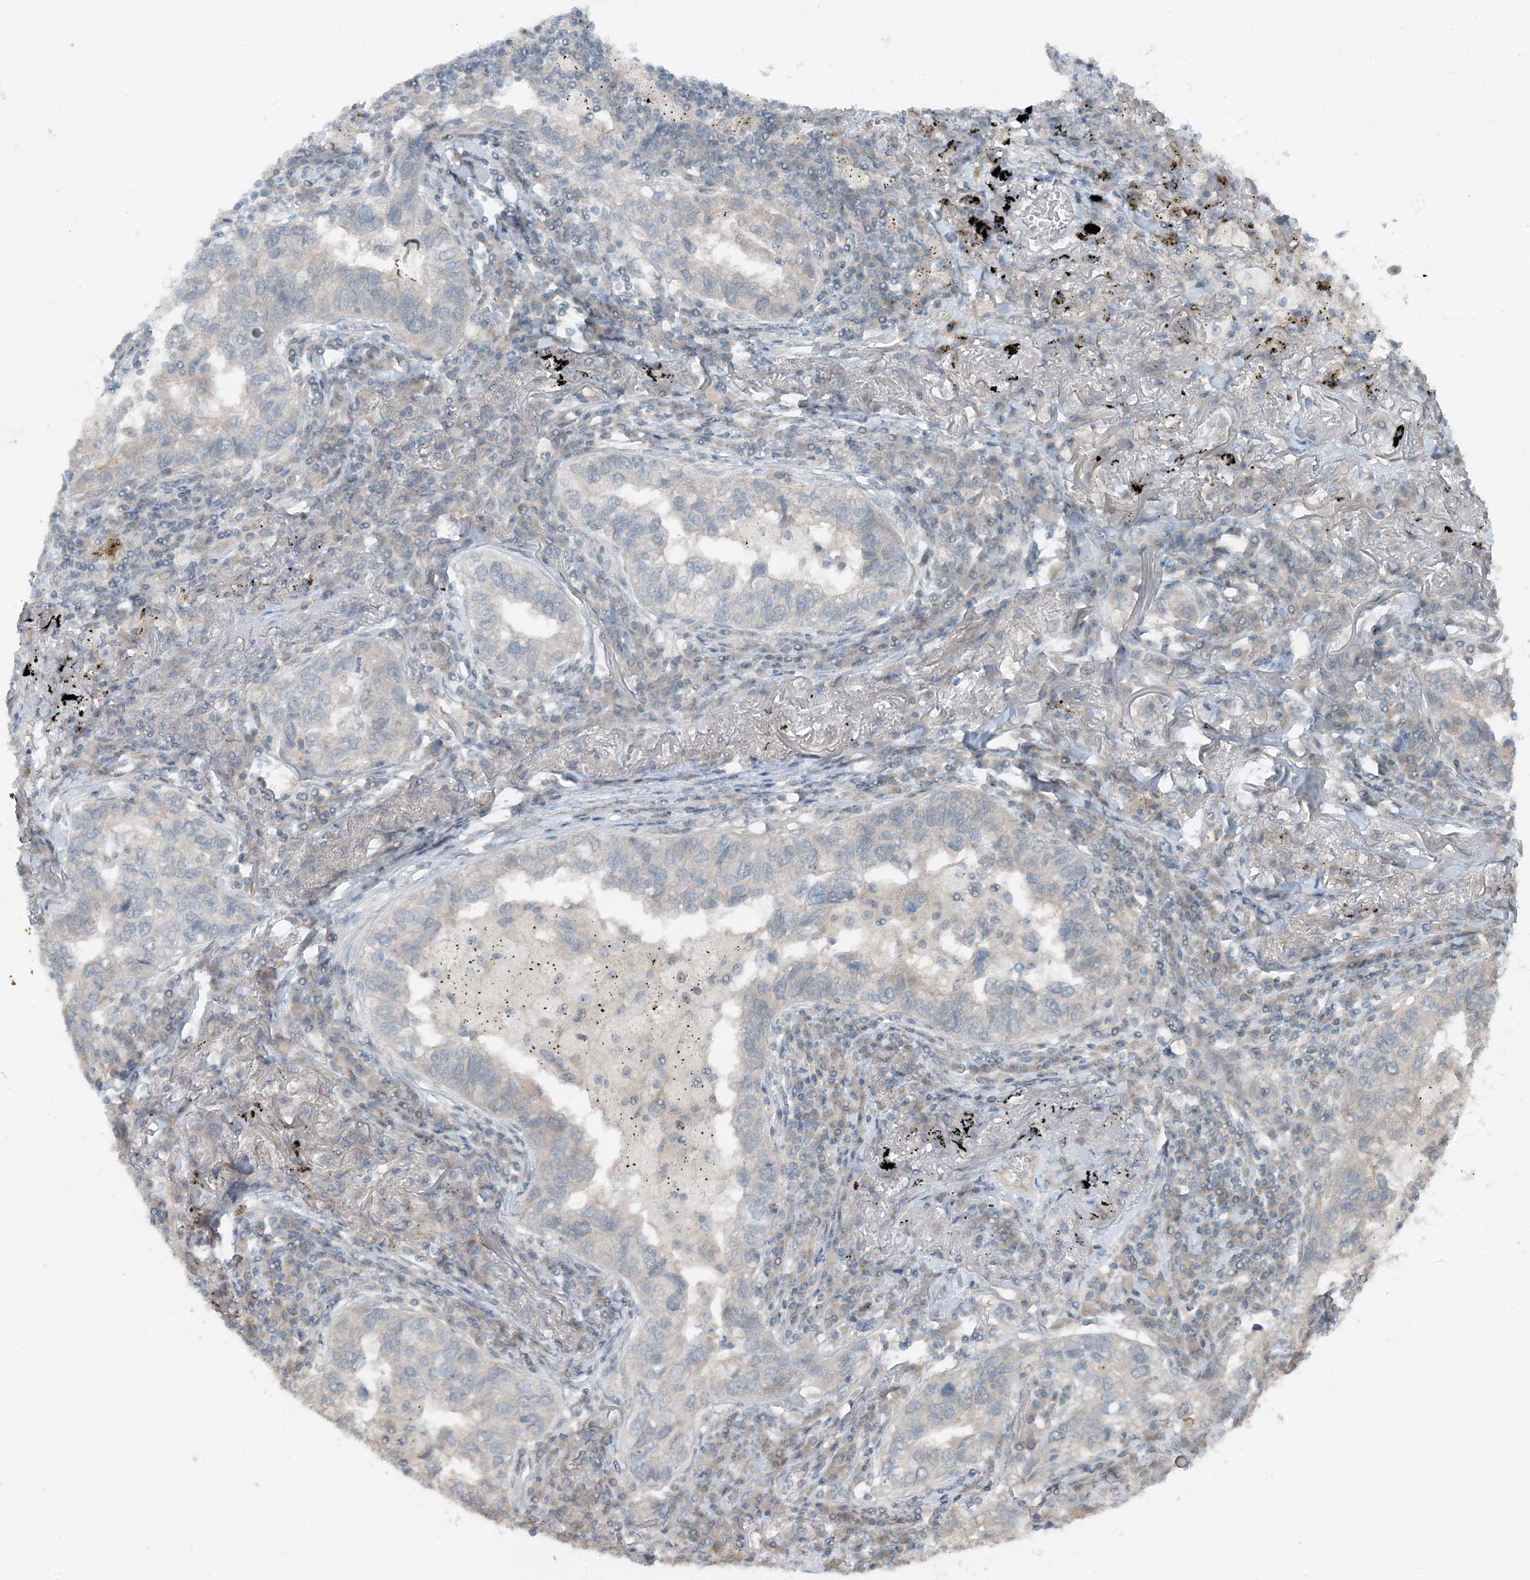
{"staining": {"intensity": "negative", "quantity": "none", "location": "none"}, "tissue": "lung cancer", "cell_type": "Tumor cells", "image_type": "cancer", "snomed": [{"axis": "morphology", "description": "Adenocarcinoma, NOS"}, {"axis": "topography", "description": "Lung"}], "caption": "This histopathology image is of lung cancer stained with immunohistochemistry (IHC) to label a protein in brown with the nuclei are counter-stained blue. There is no positivity in tumor cells.", "gene": "MITD1", "patient": {"sex": "male", "age": 65}}